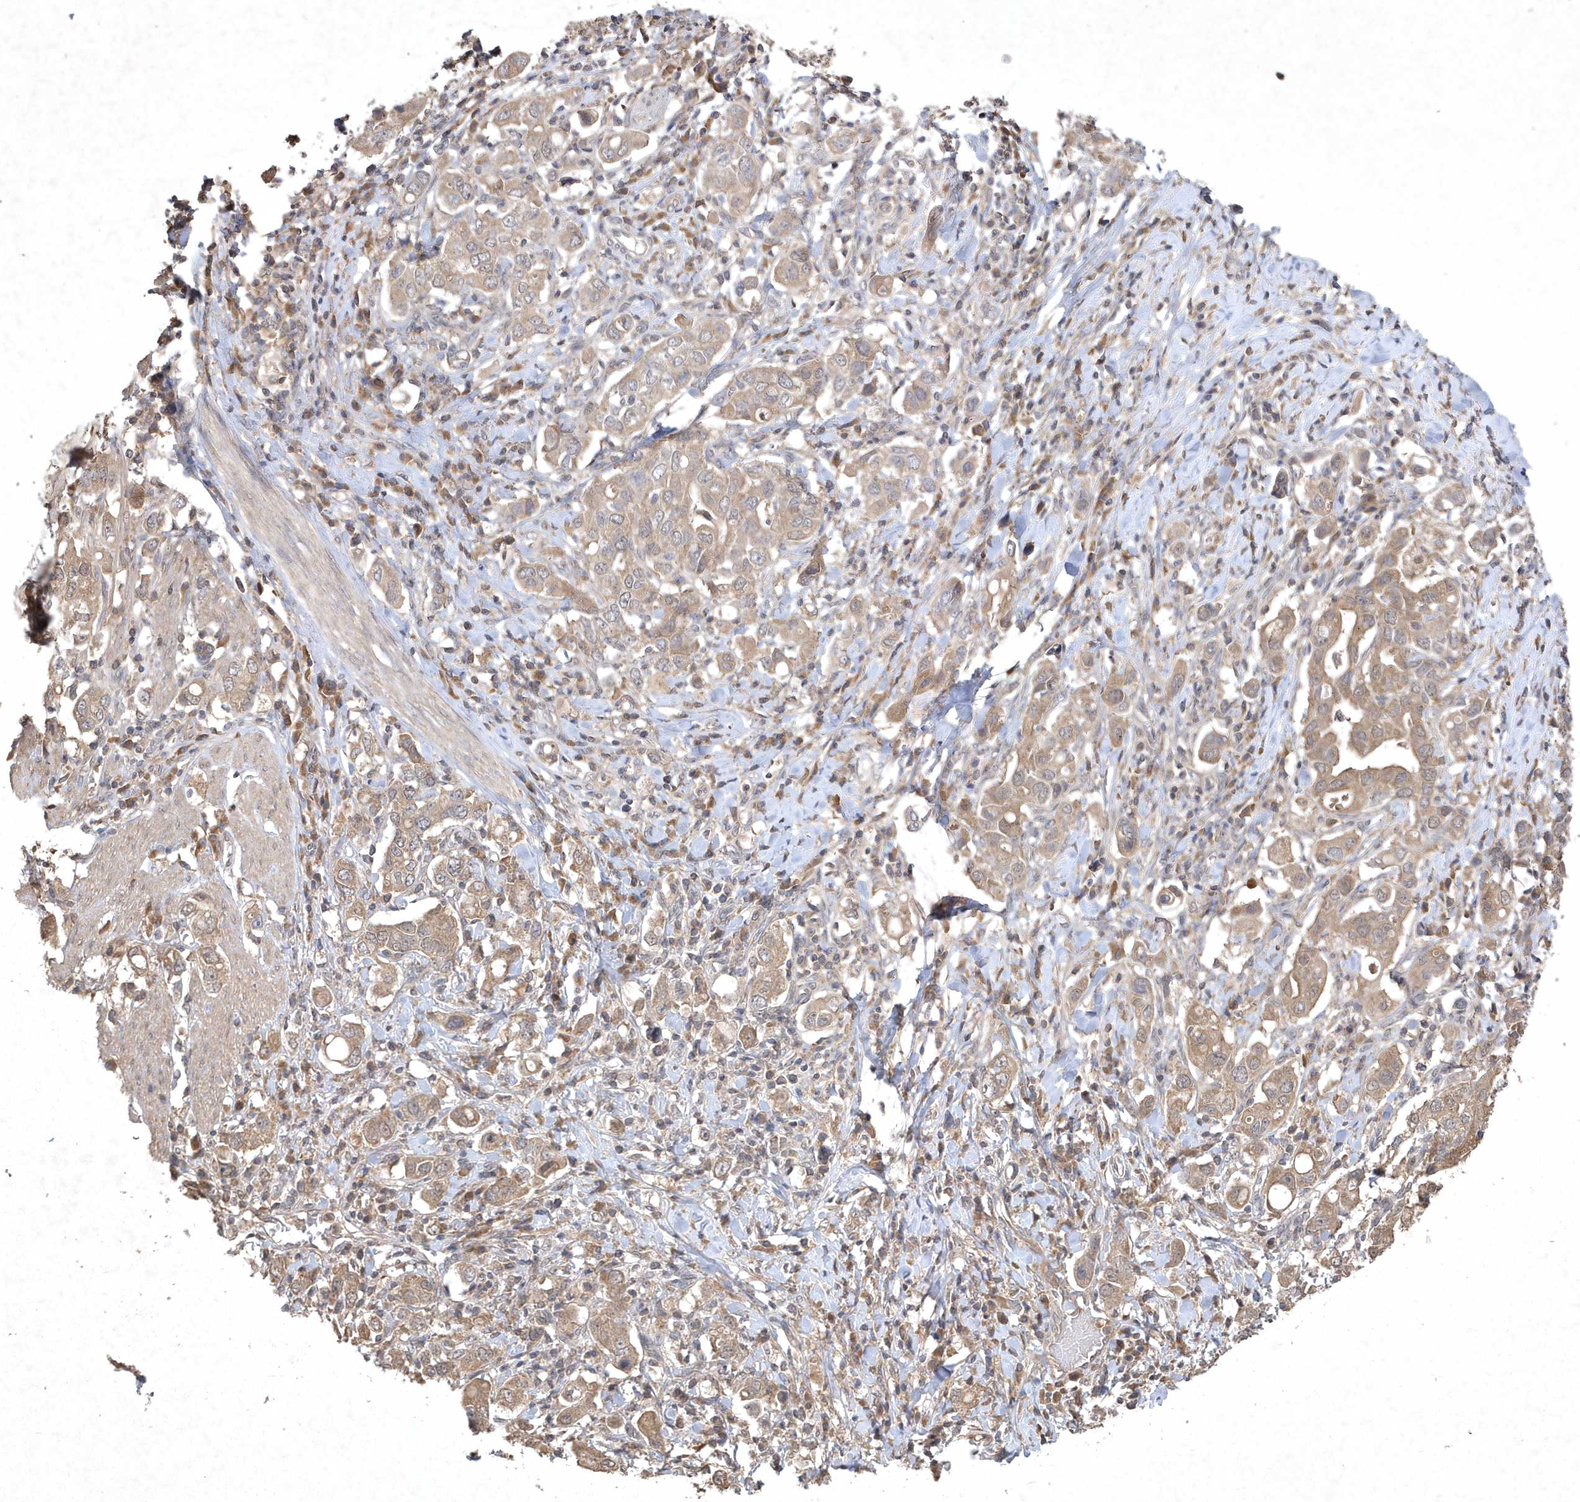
{"staining": {"intensity": "weak", "quantity": ">75%", "location": "cytoplasmic/membranous"}, "tissue": "stomach cancer", "cell_type": "Tumor cells", "image_type": "cancer", "snomed": [{"axis": "morphology", "description": "Adenocarcinoma, NOS"}, {"axis": "topography", "description": "Stomach, upper"}], "caption": "There is low levels of weak cytoplasmic/membranous expression in tumor cells of adenocarcinoma (stomach), as demonstrated by immunohistochemical staining (brown color).", "gene": "AKR7A2", "patient": {"sex": "male", "age": 62}}